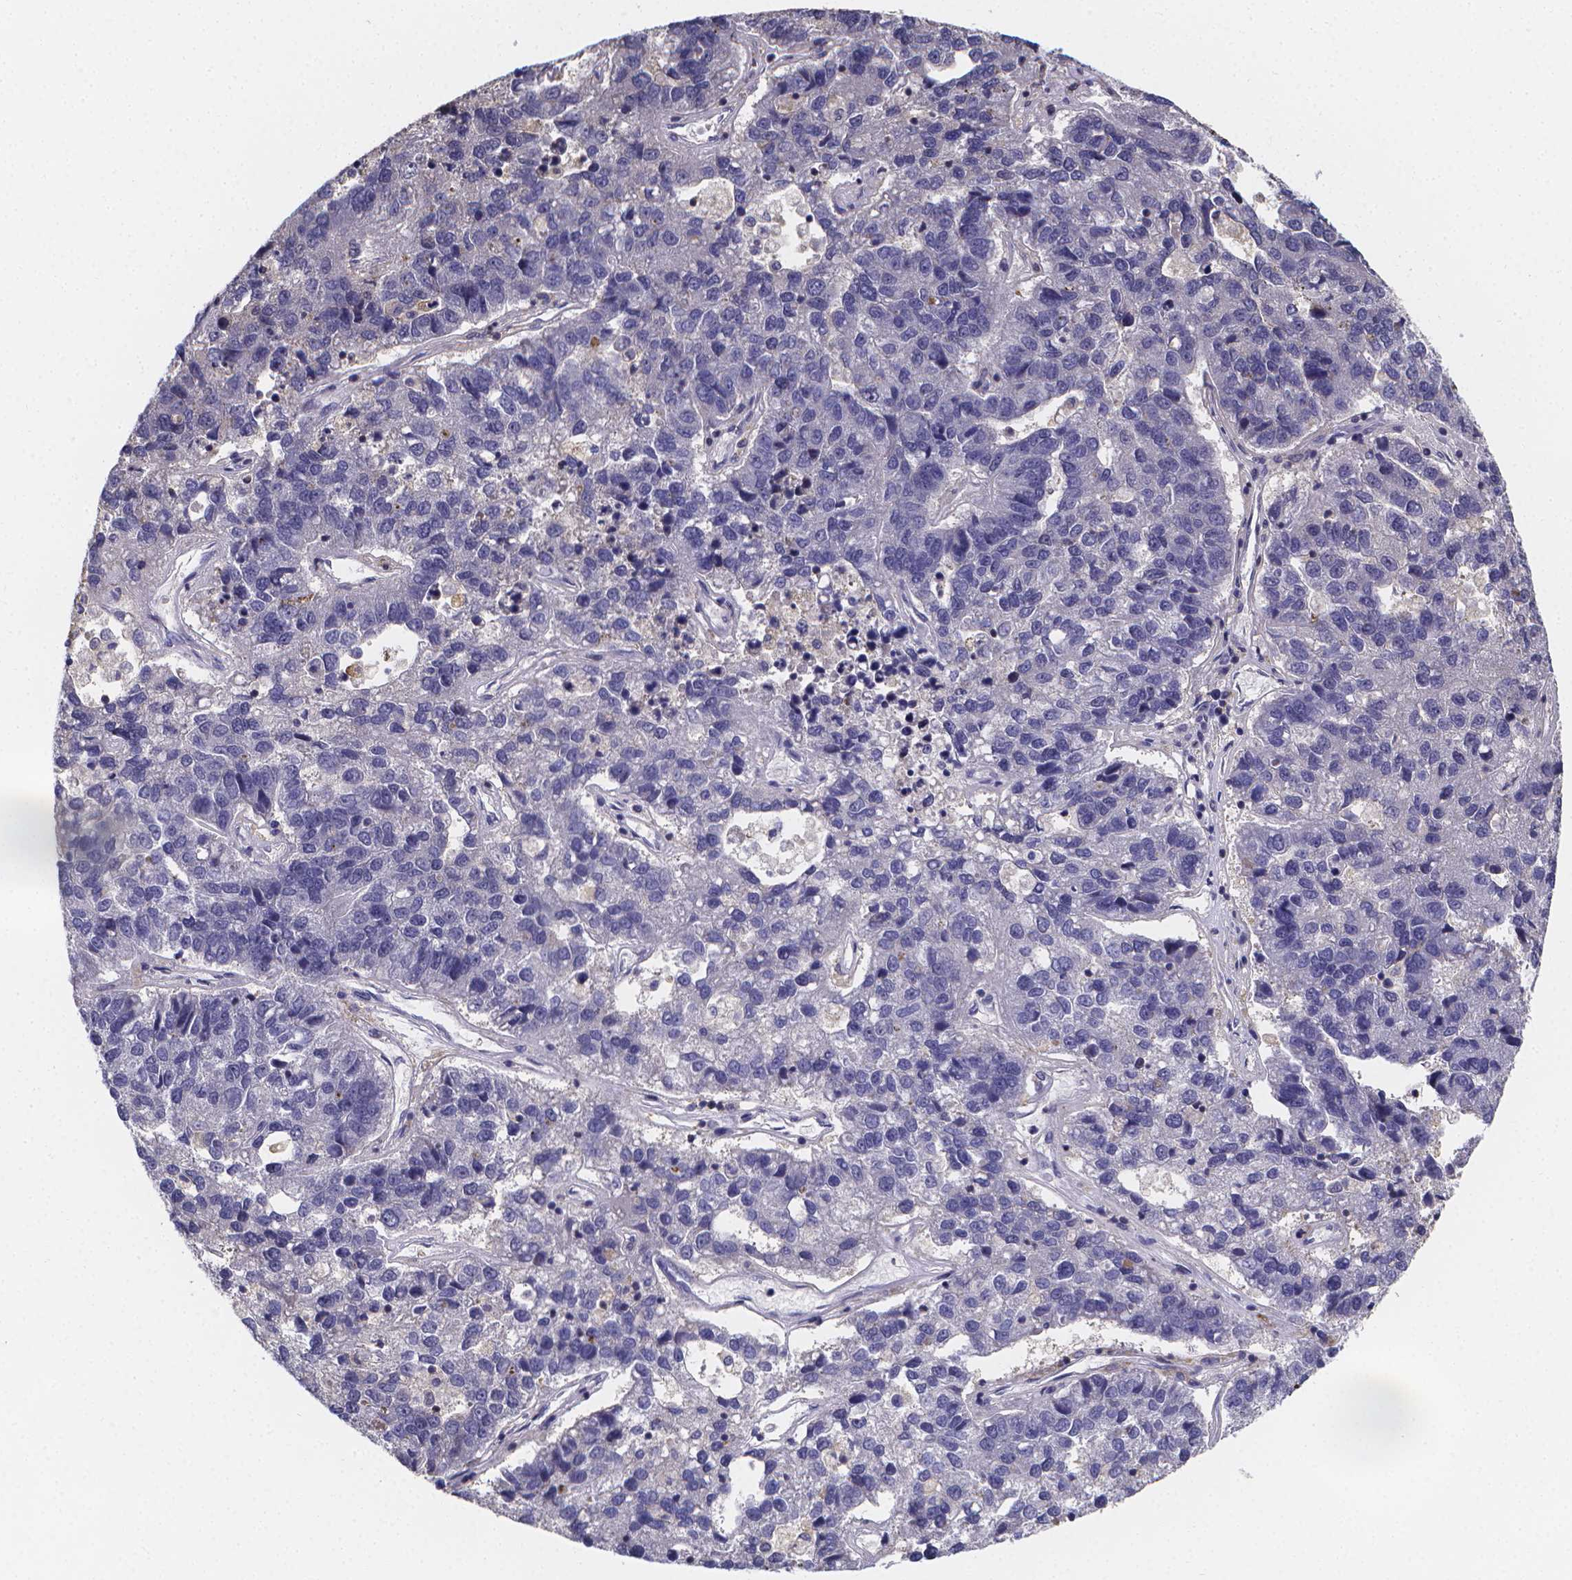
{"staining": {"intensity": "negative", "quantity": "none", "location": "none"}, "tissue": "pancreatic cancer", "cell_type": "Tumor cells", "image_type": "cancer", "snomed": [{"axis": "morphology", "description": "Adenocarcinoma, NOS"}, {"axis": "topography", "description": "Pancreas"}], "caption": "DAB immunohistochemical staining of pancreatic adenocarcinoma displays no significant staining in tumor cells.", "gene": "PAH", "patient": {"sex": "female", "age": 61}}